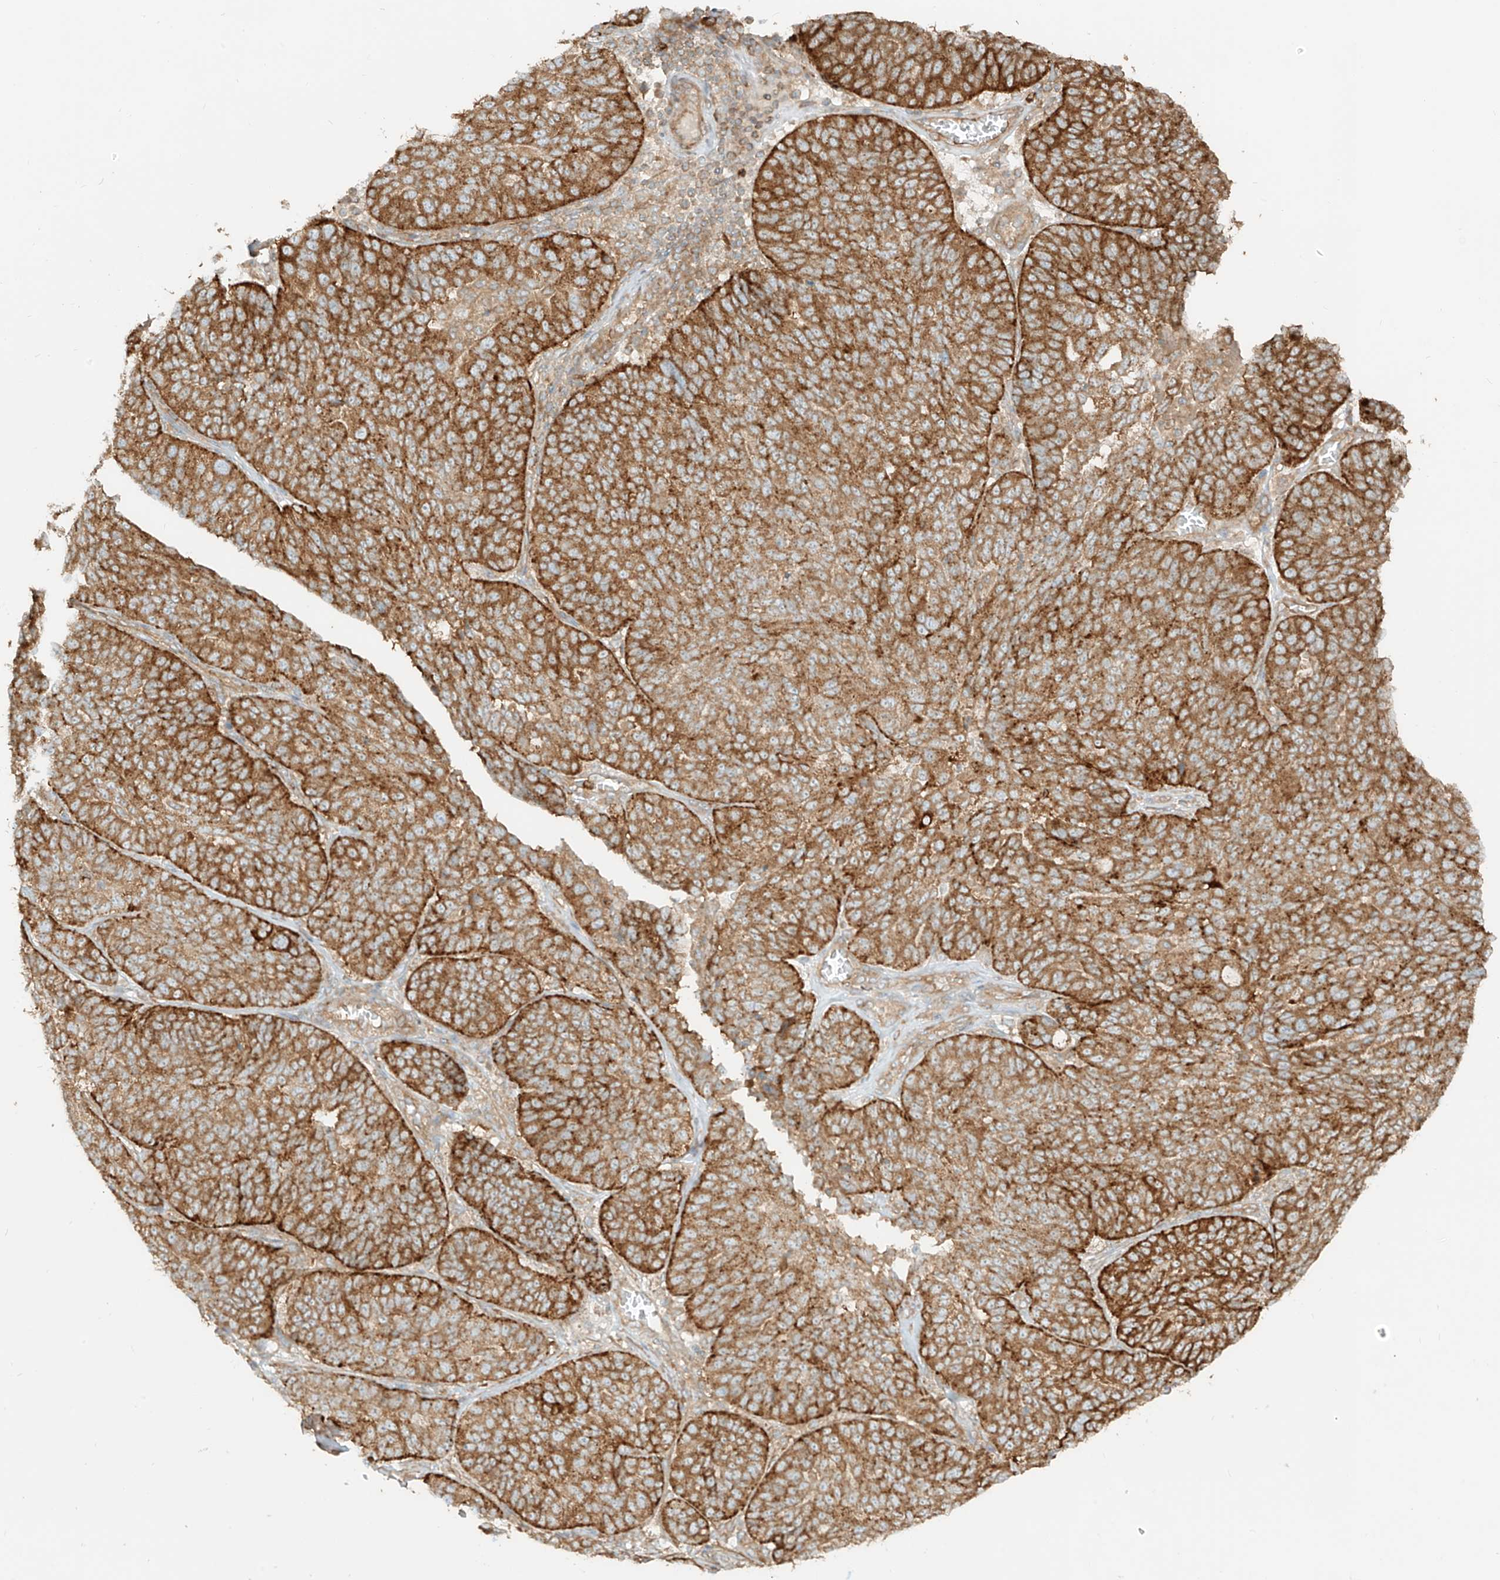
{"staining": {"intensity": "strong", "quantity": ">75%", "location": "cytoplasmic/membranous"}, "tissue": "ovarian cancer", "cell_type": "Tumor cells", "image_type": "cancer", "snomed": [{"axis": "morphology", "description": "Cystadenocarcinoma, serous, NOS"}, {"axis": "topography", "description": "Ovary"}], "caption": "Immunohistochemical staining of human ovarian cancer shows high levels of strong cytoplasmic/membranous expression in approximately >75% of tumor cells.", "gene": "CCDC115", "patient": {"sex": "female", "age": 59}}